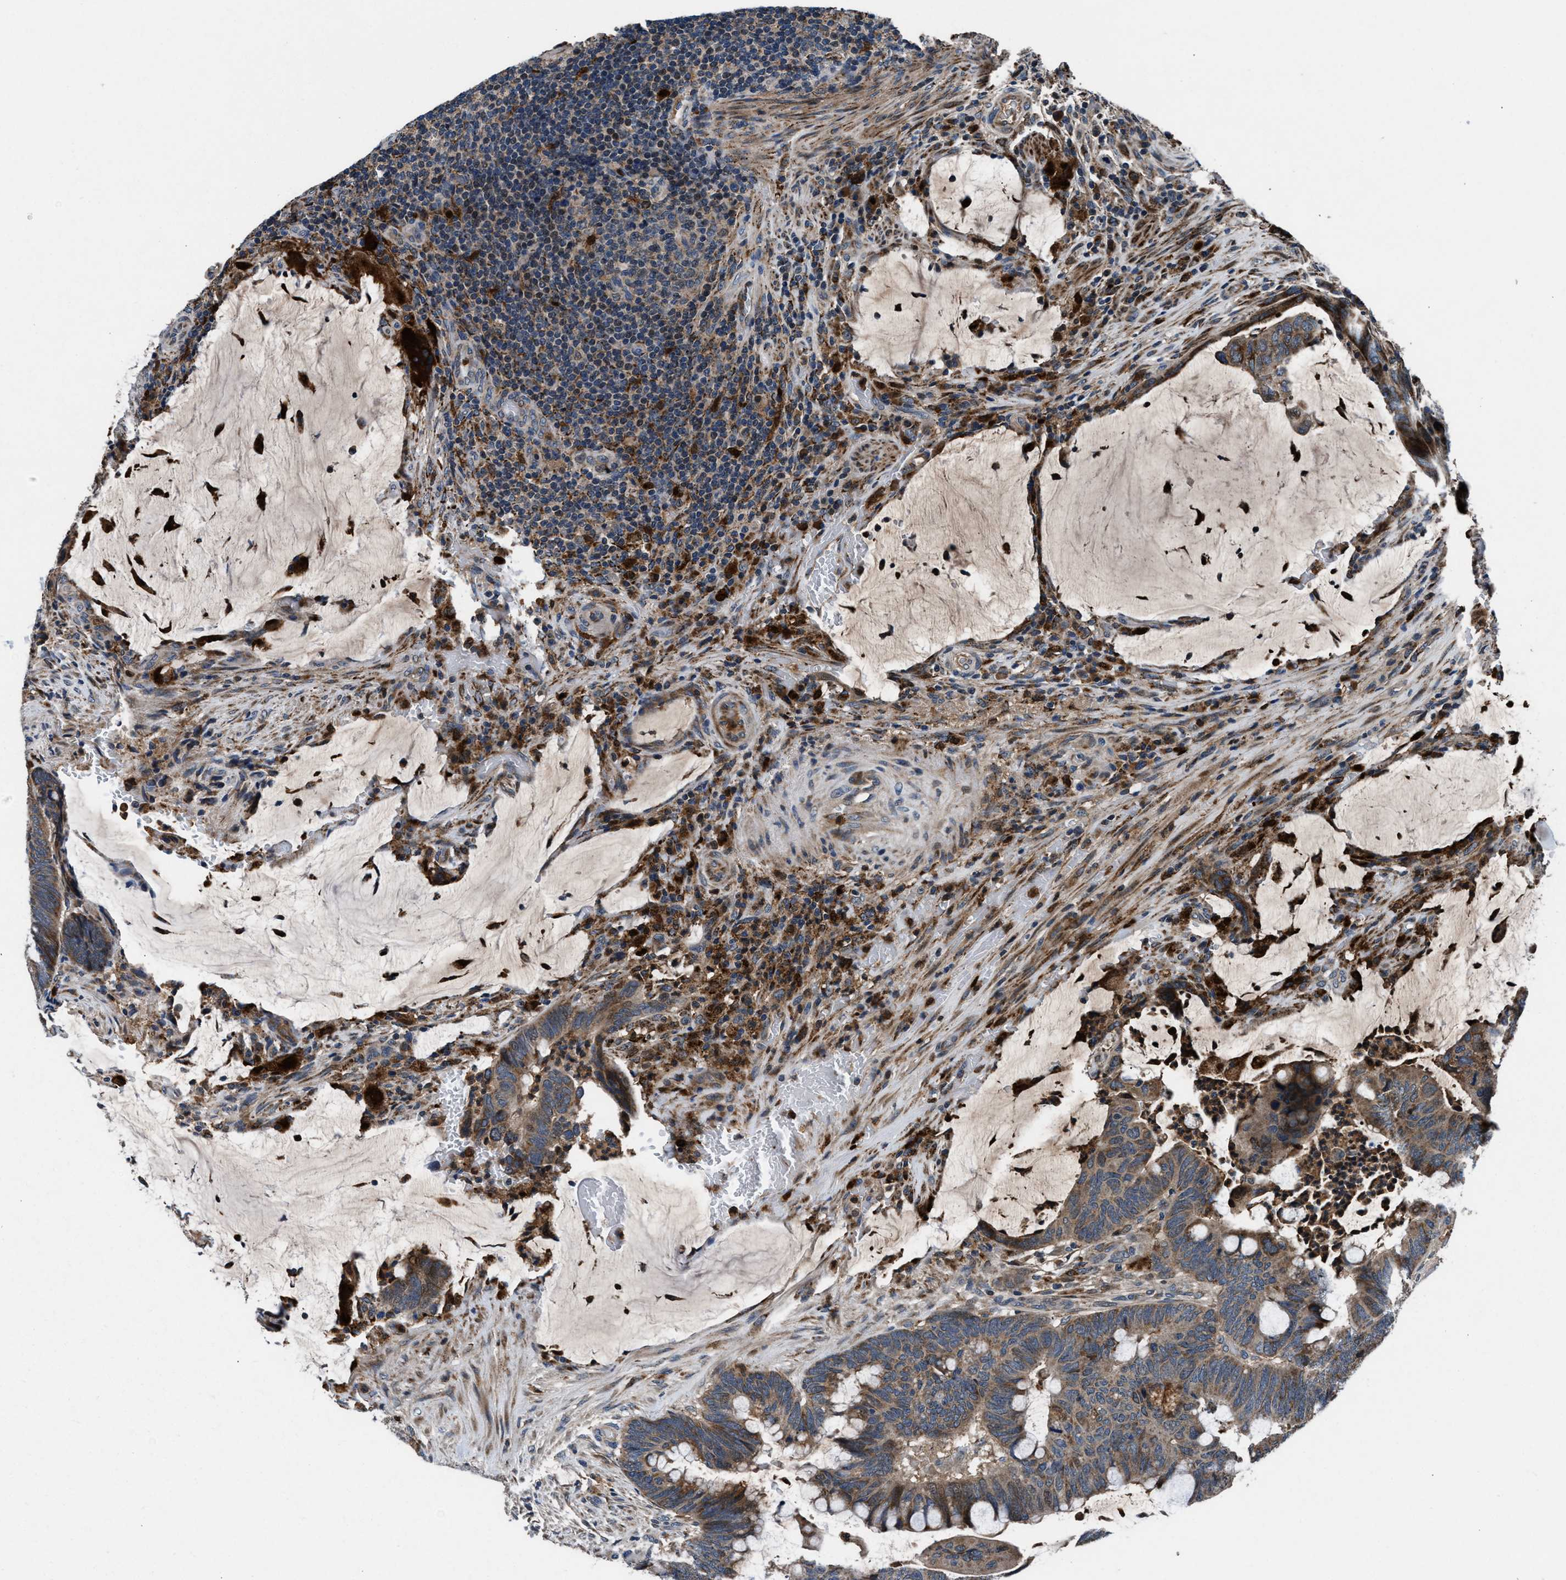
{"staining": {"intensity": "weak", "quantity": ">75%", "location": "cytoplasmic/membranous"}, "tissue": "colorectal cancer", "cell_type": "Tumor cells", "image_type": "cancer", "snomed": [{"axis": "morphology", "description": "Normal tissue, NOS"}, {"axis": "morphology", "description": "Adenocarcinoma, NOS"}, {"axis": "topography", "description": "Rectum"}, {"axis": "topography", "description": "Peripheral nerve tissue"}], "caption": "DAB (3,3'-diaminobenzidine) immunohistochemical staining of adenocarcinoma (colorectal) exhibits weak cytoplasmic/membranous protein staining in approximately >75% of tumor cells.", "gene": "FAM221A", "patient": {"sex": "male", "age": 92}}